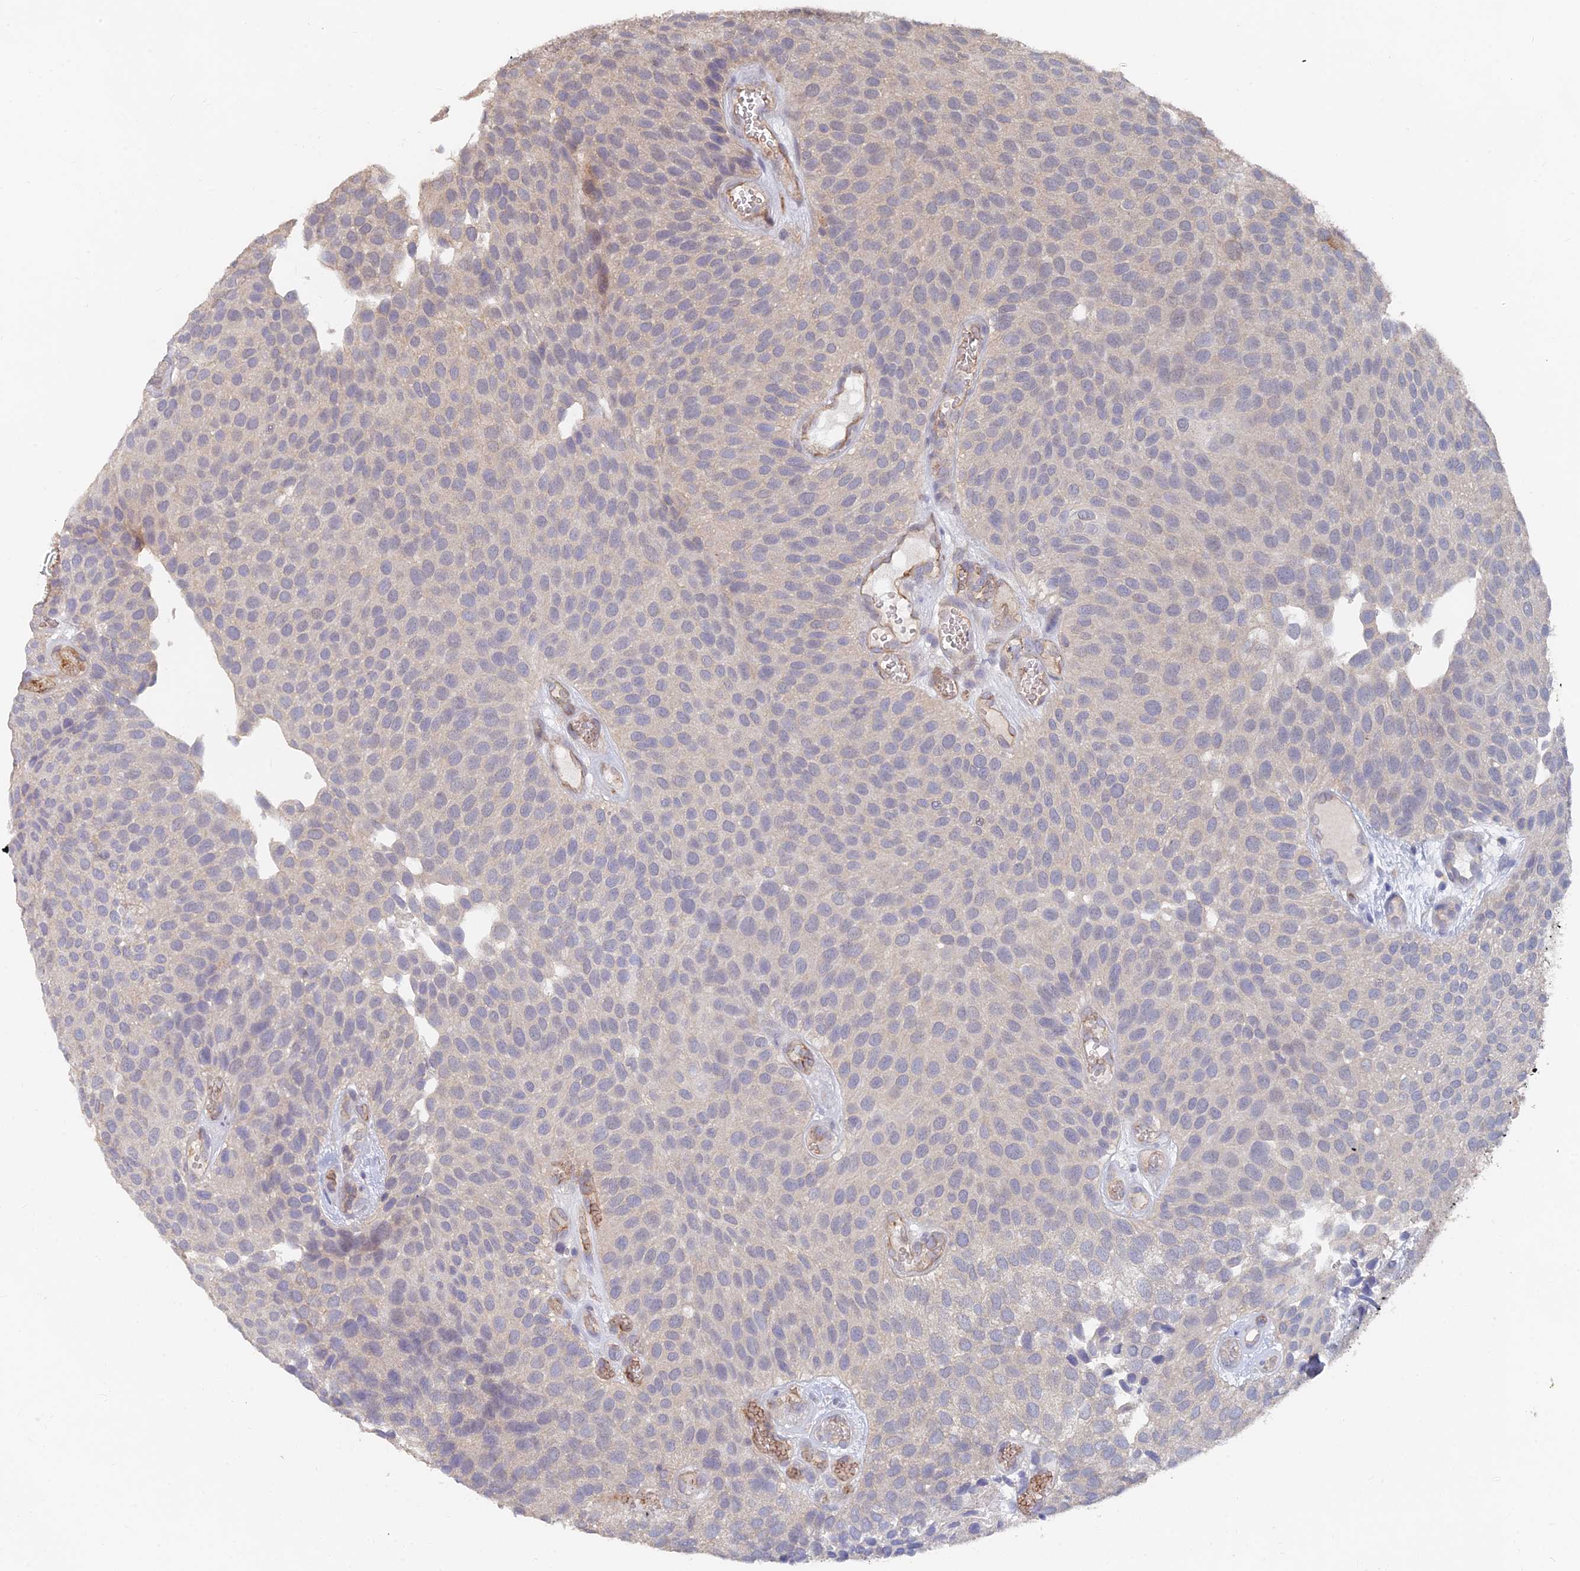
{"staining": {"intensity": "weak", "quantity": "<25%", "location": "cytoplasmic/membranous"}, "tissue": "urothelial cancer", "cell_type": "Tumor cells", "image_type": "cancer", "snomed": [{"axis": "morphology", "description": "Urothelial carcinoma, Low grade"}, {"axis": "topography", "description": "Urinary bladder"}], "caption": "Human urothelial cancer stained for a protein using immunohistochemistry (IHC) shows no positivity in tumor cells.", "gene": "ARRDC1", "patient": {"sex": "male", "age": 89}}